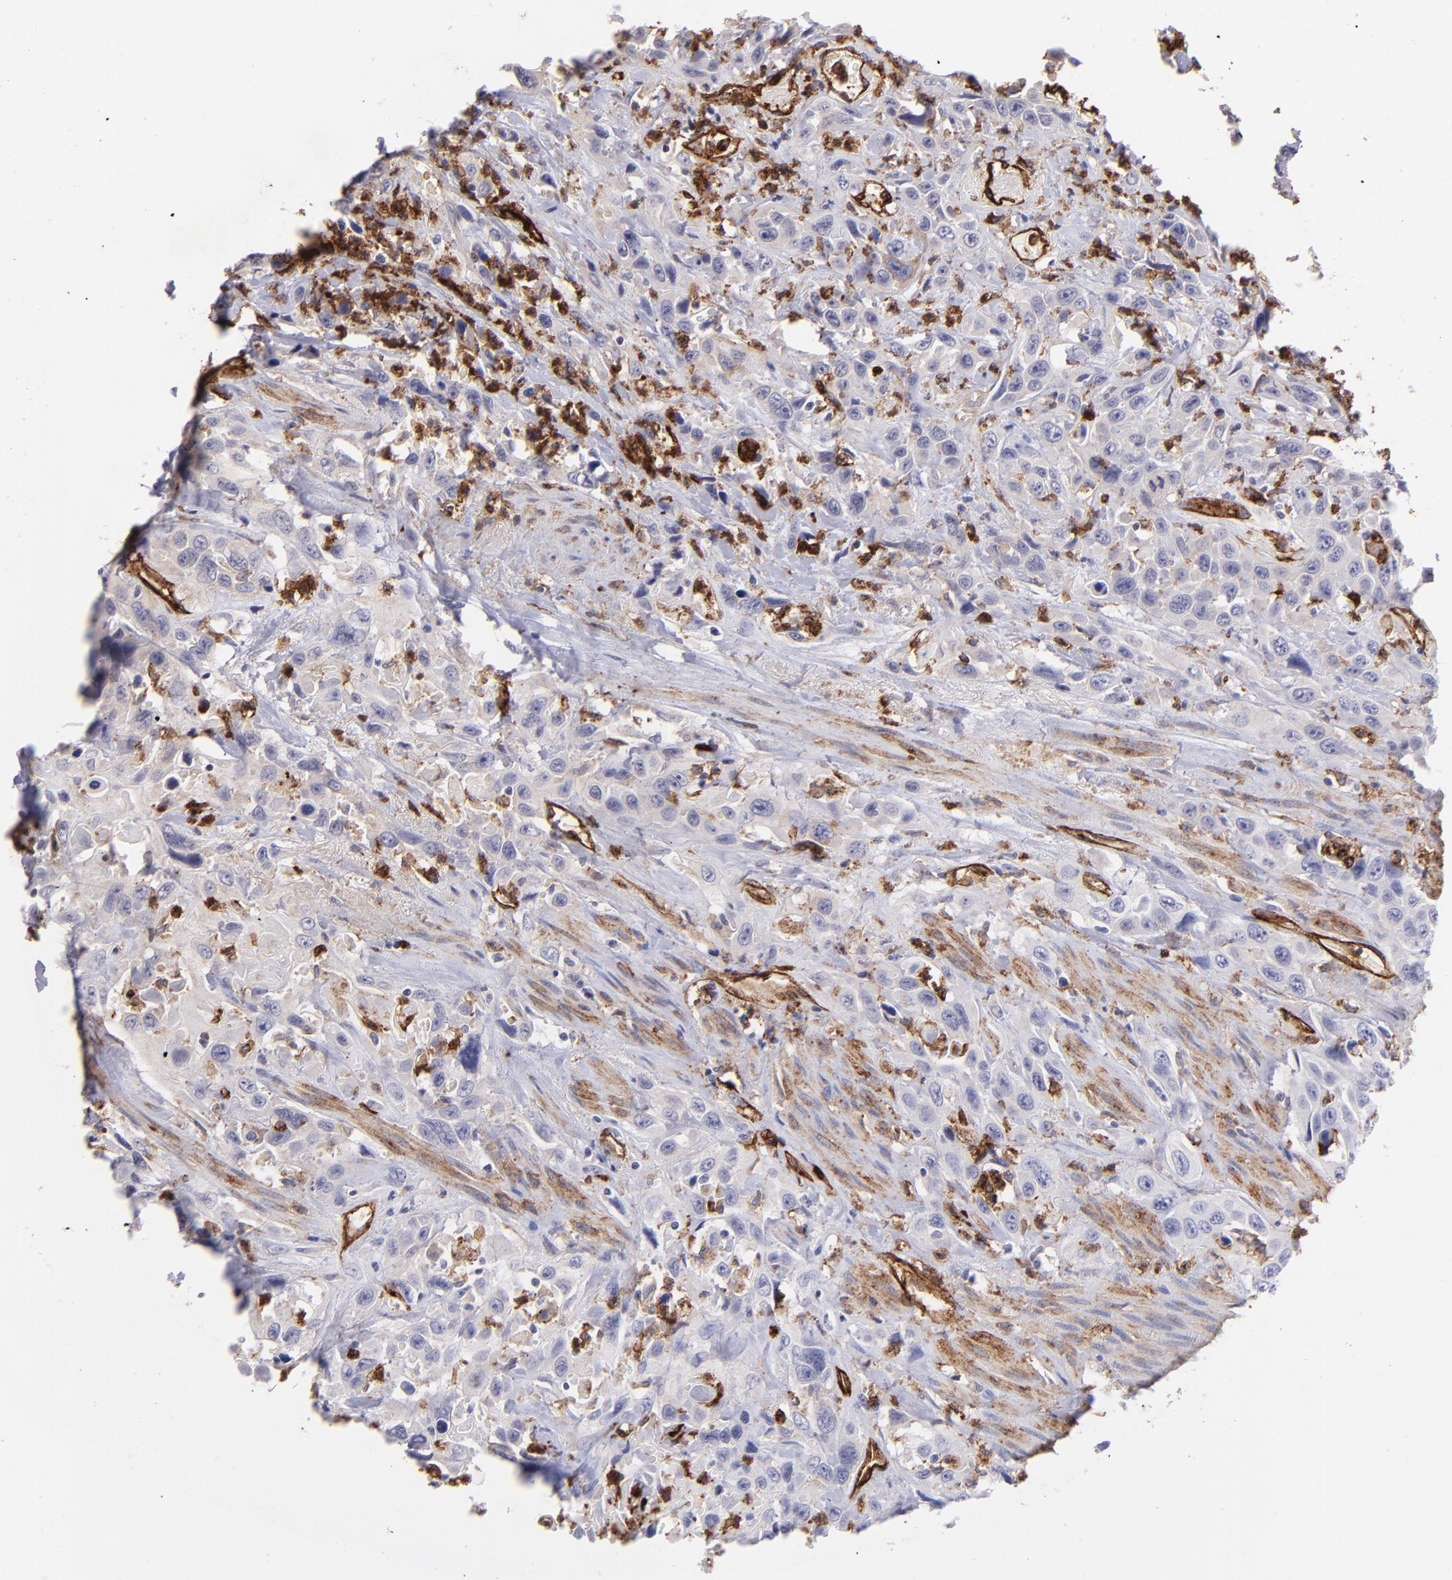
{"staining": {"intensity": "negative", "quantity": "none", "location": "none"}, "tissue": "urothelial cancer", "cell_type": "Tumor cells", "image_type": "cancer", "snomed": [{"axis": "morphology", "description": "Urothelial carcinoma, High grade"}, {"axis": "topography", "description": "Urinary bladder"}], "caption": "DAB immunohistochemical staining of human high-grade urothelial carcinoma reveals no significant expression in tumor cells.", "gene": "DYSF", "patient": {"sex": "female", "age": 84}}